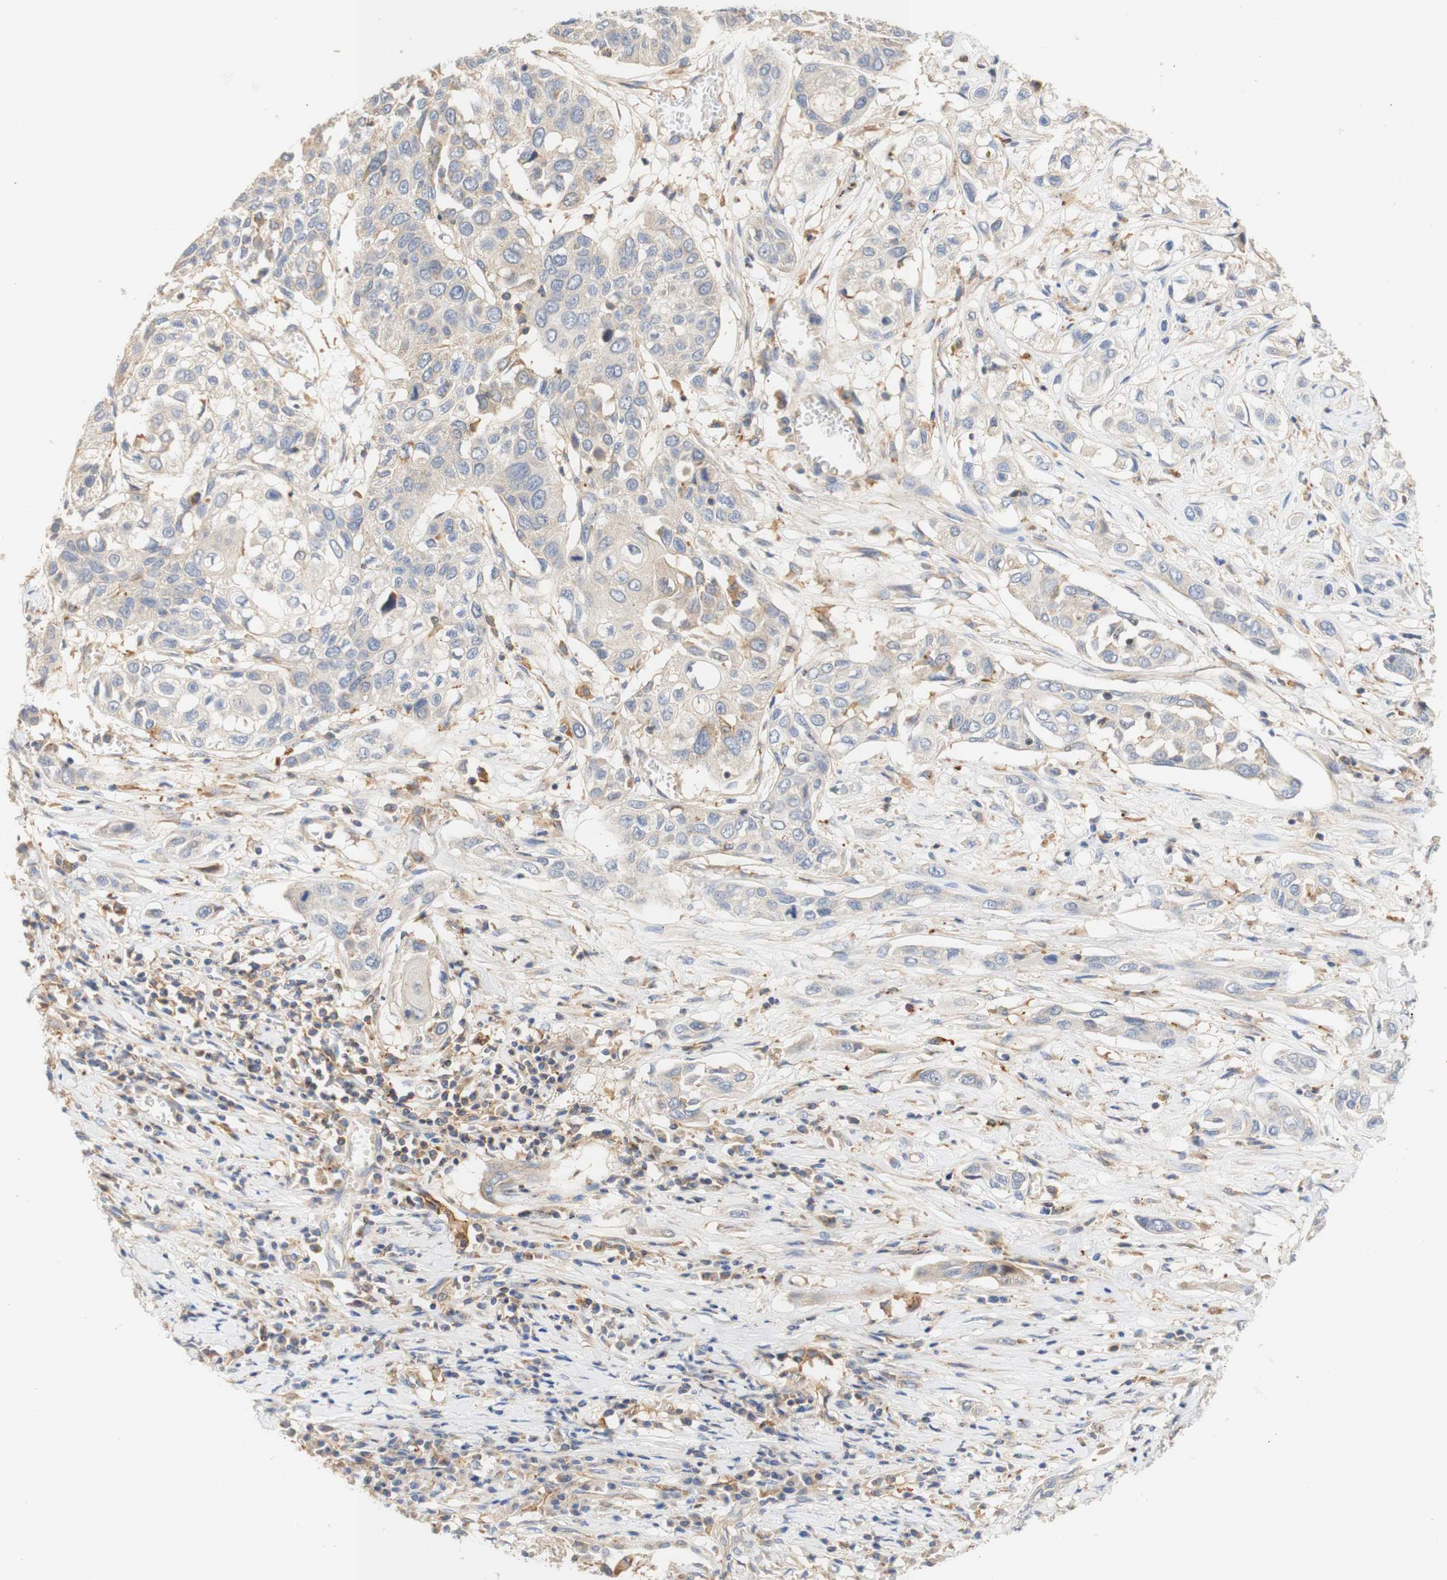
{"staining": {"intensity": "negative", "quantity": "none", "location": "none"}, "tissue": "lung cancer", "cell_type": "Tumor cells", "image_type": "cancer", "snomed": [{"axis": "morphology", "description": "Squamous cell carcinoma, NOS"}, {"axis": "topography", "description": "Lung"}], "caption": "Immunohistochemistry image of neoplastic tissue: human squamous cell carcinoma (lung) stained with DAB (3,3'-diaminobenzidine) shows no significant protein expression in tumor cells.", "gene": "PCDH7", "patient": {"sex": "male", "age": 71}}